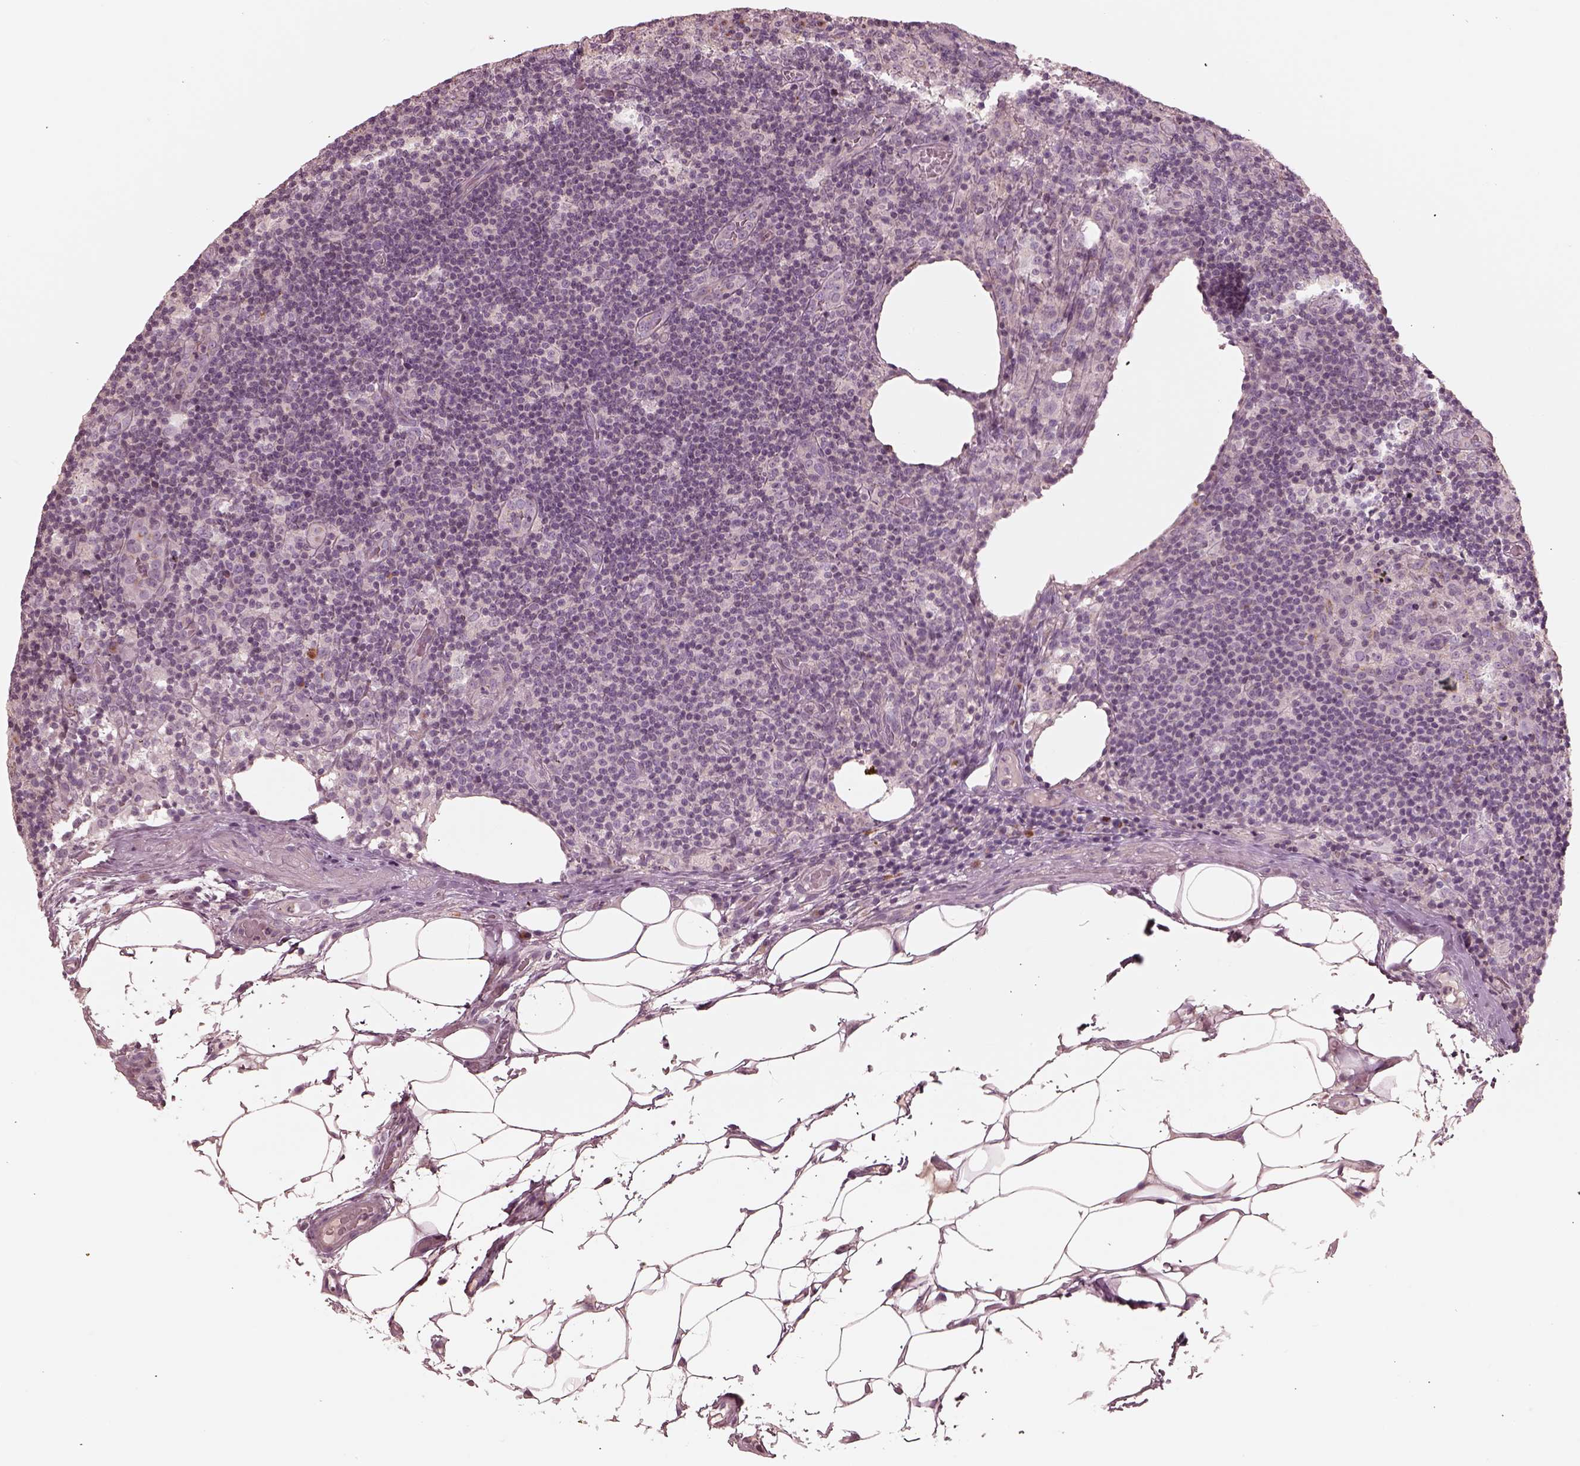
{"staining": {"intensity": "negative", "quantity": "none", "location": "none"}, "tissue": "lymph node", "cell_type": "Germinal center cells", "image_type": "normal", "snomed": [{"axis": "morphology", "description": "Normal tissue, NOS"}, {"axis": "topography", "description": "Lymph node"}], "caption": "Benign lymph node was stained to show a protein in brown. There is no significant expression in germinal center cells. The staining is performed using DAB (3,3'-diaminobenzidine) brown chromogen with nuclei counter-stained in using hematoxylin.", "gene": "SDCBP2", "patient": {"sex": "male", "age": 62}}